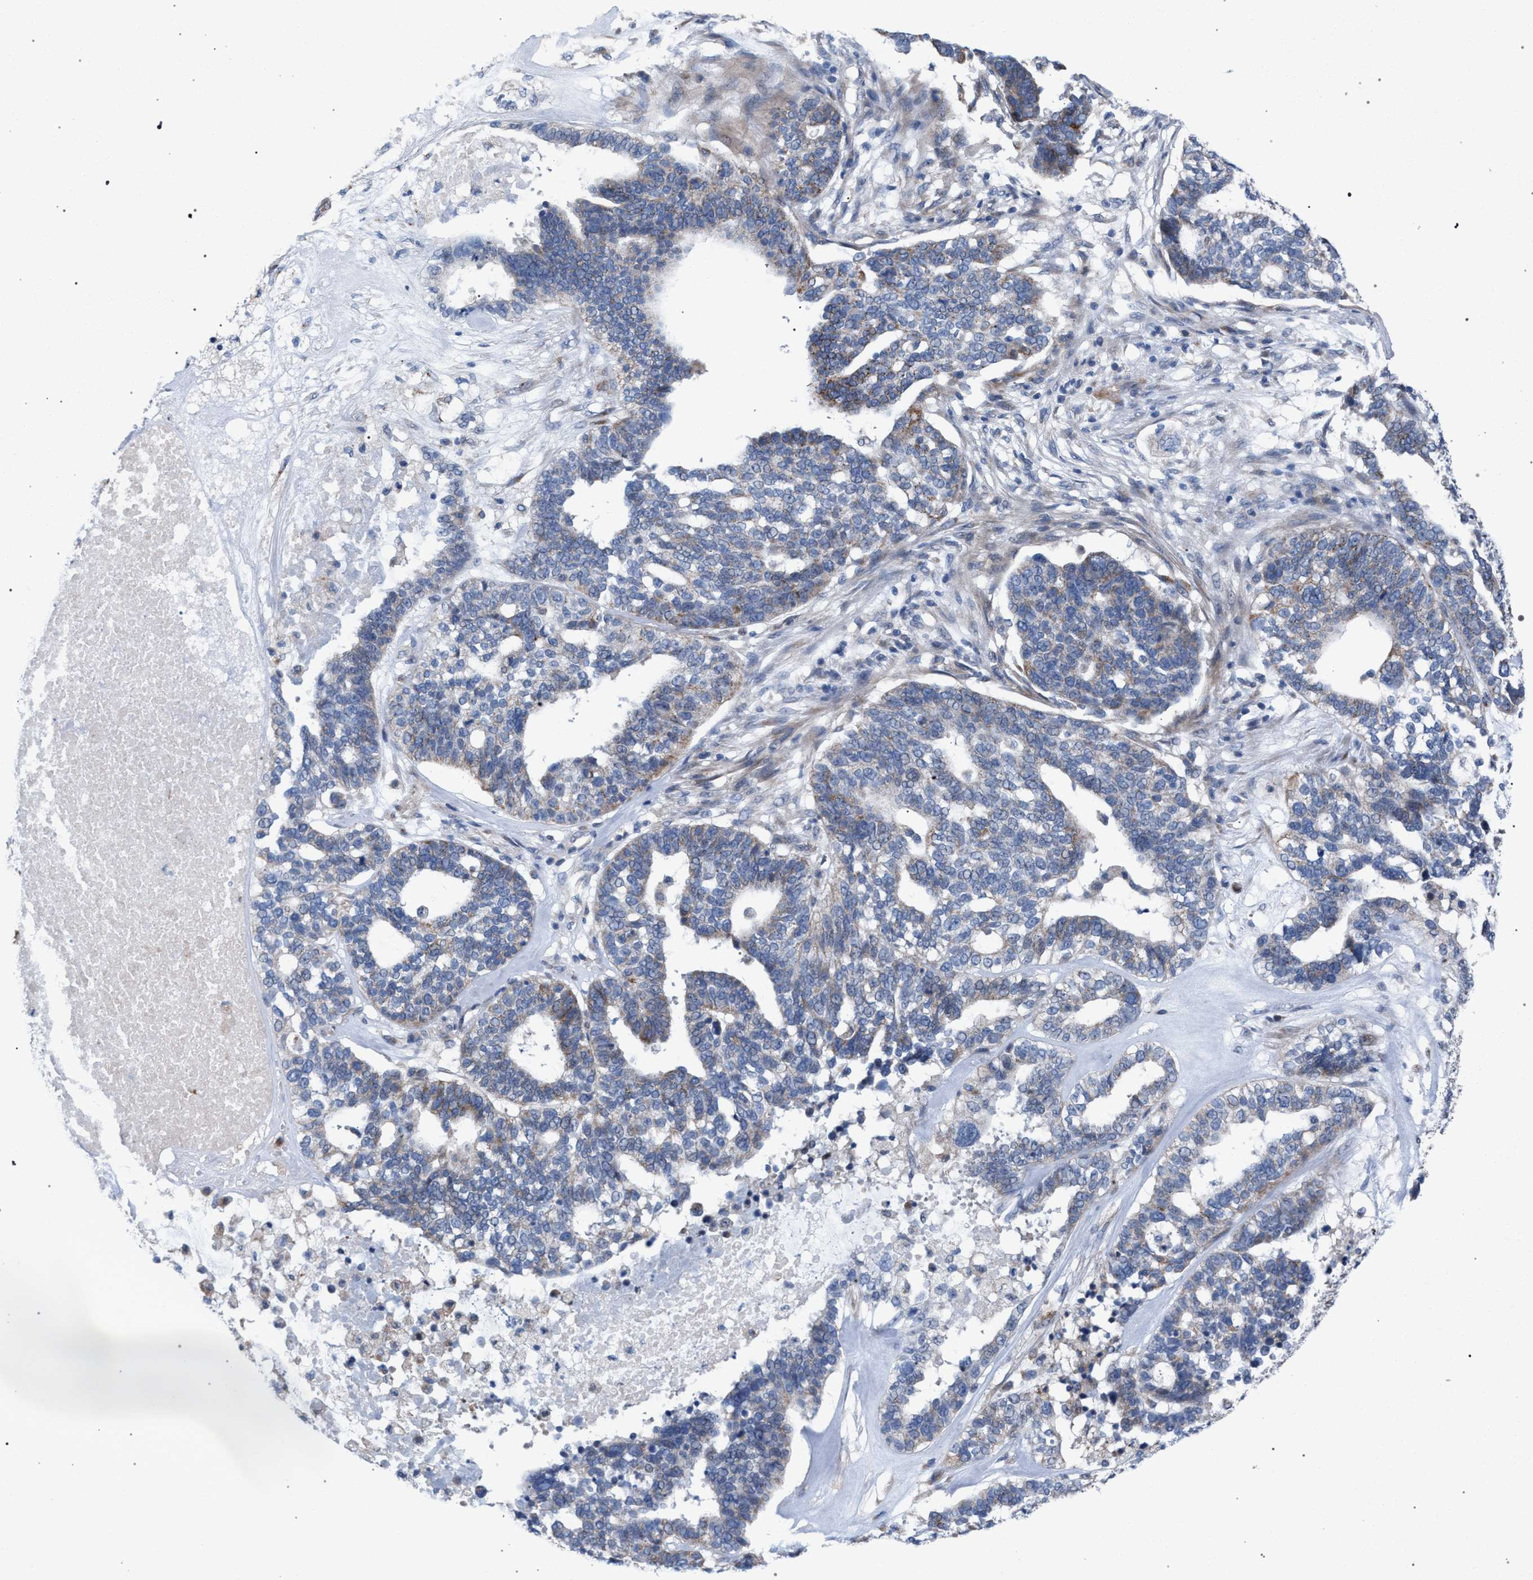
{"staining": {"intensity": "moderate", "quantity": "<25%", "location": "cytoplasmic/membranous"}, "tissue": "ovarian cancer", "cell_type": "Tumor cells", "image_type": "cancer", "snomed": [{"axis": "morphology", "description": "Cystadenocarcinoma, serous, NOS"}, {"axis": "topography", "description": "Ovary"}], "caption": "About <25% of tumor cells in human ovarian serous cystadenocarcinoma reveal moderate cytoplasmic/membranous protein expression as visualized by brown immunohistochemical staining.", "gene": "RNF135", "patient": {"sex": "female", "age": 59}}